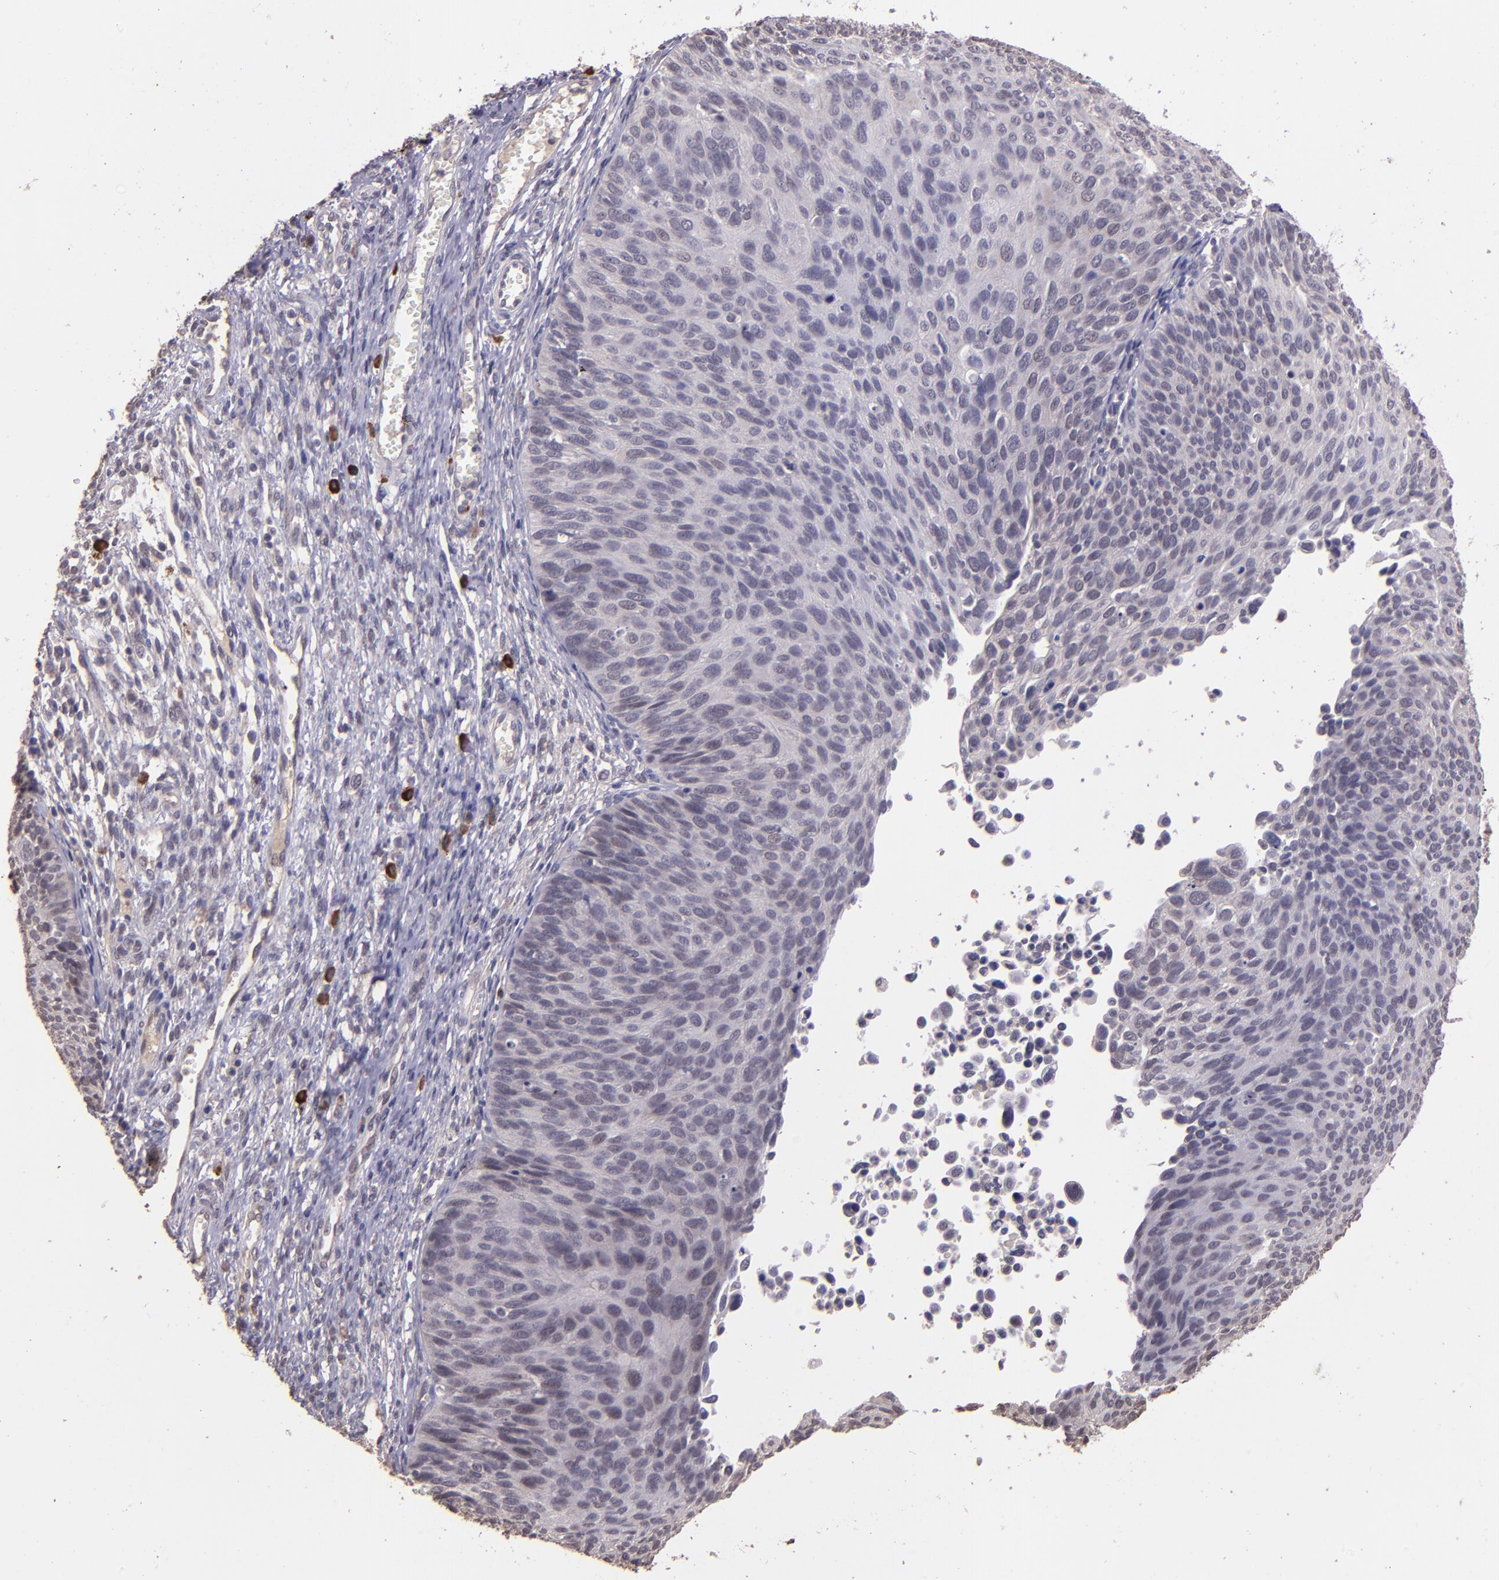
{"staining": {"intensity": "weak", "quantity": "25%-75%", "location": "cytoplasmic/membranous"}, "tissue": "cervical cancer", "cell_type": "Tumor cells", "image_type": "cancer", "snomed": [{"axis": "morphology", "description": "Squamous cell carcinoma, NOS"}, {"axis": "topography", "description": "Cervix"}], "caption": "A photomicrograph of cervical cancer stained for a protein exhibits weak cytoplasmic/membranous brown staining in tumor cells.", "gene": "TAF7L", "patient": {"sex": "female", "age": 36}}